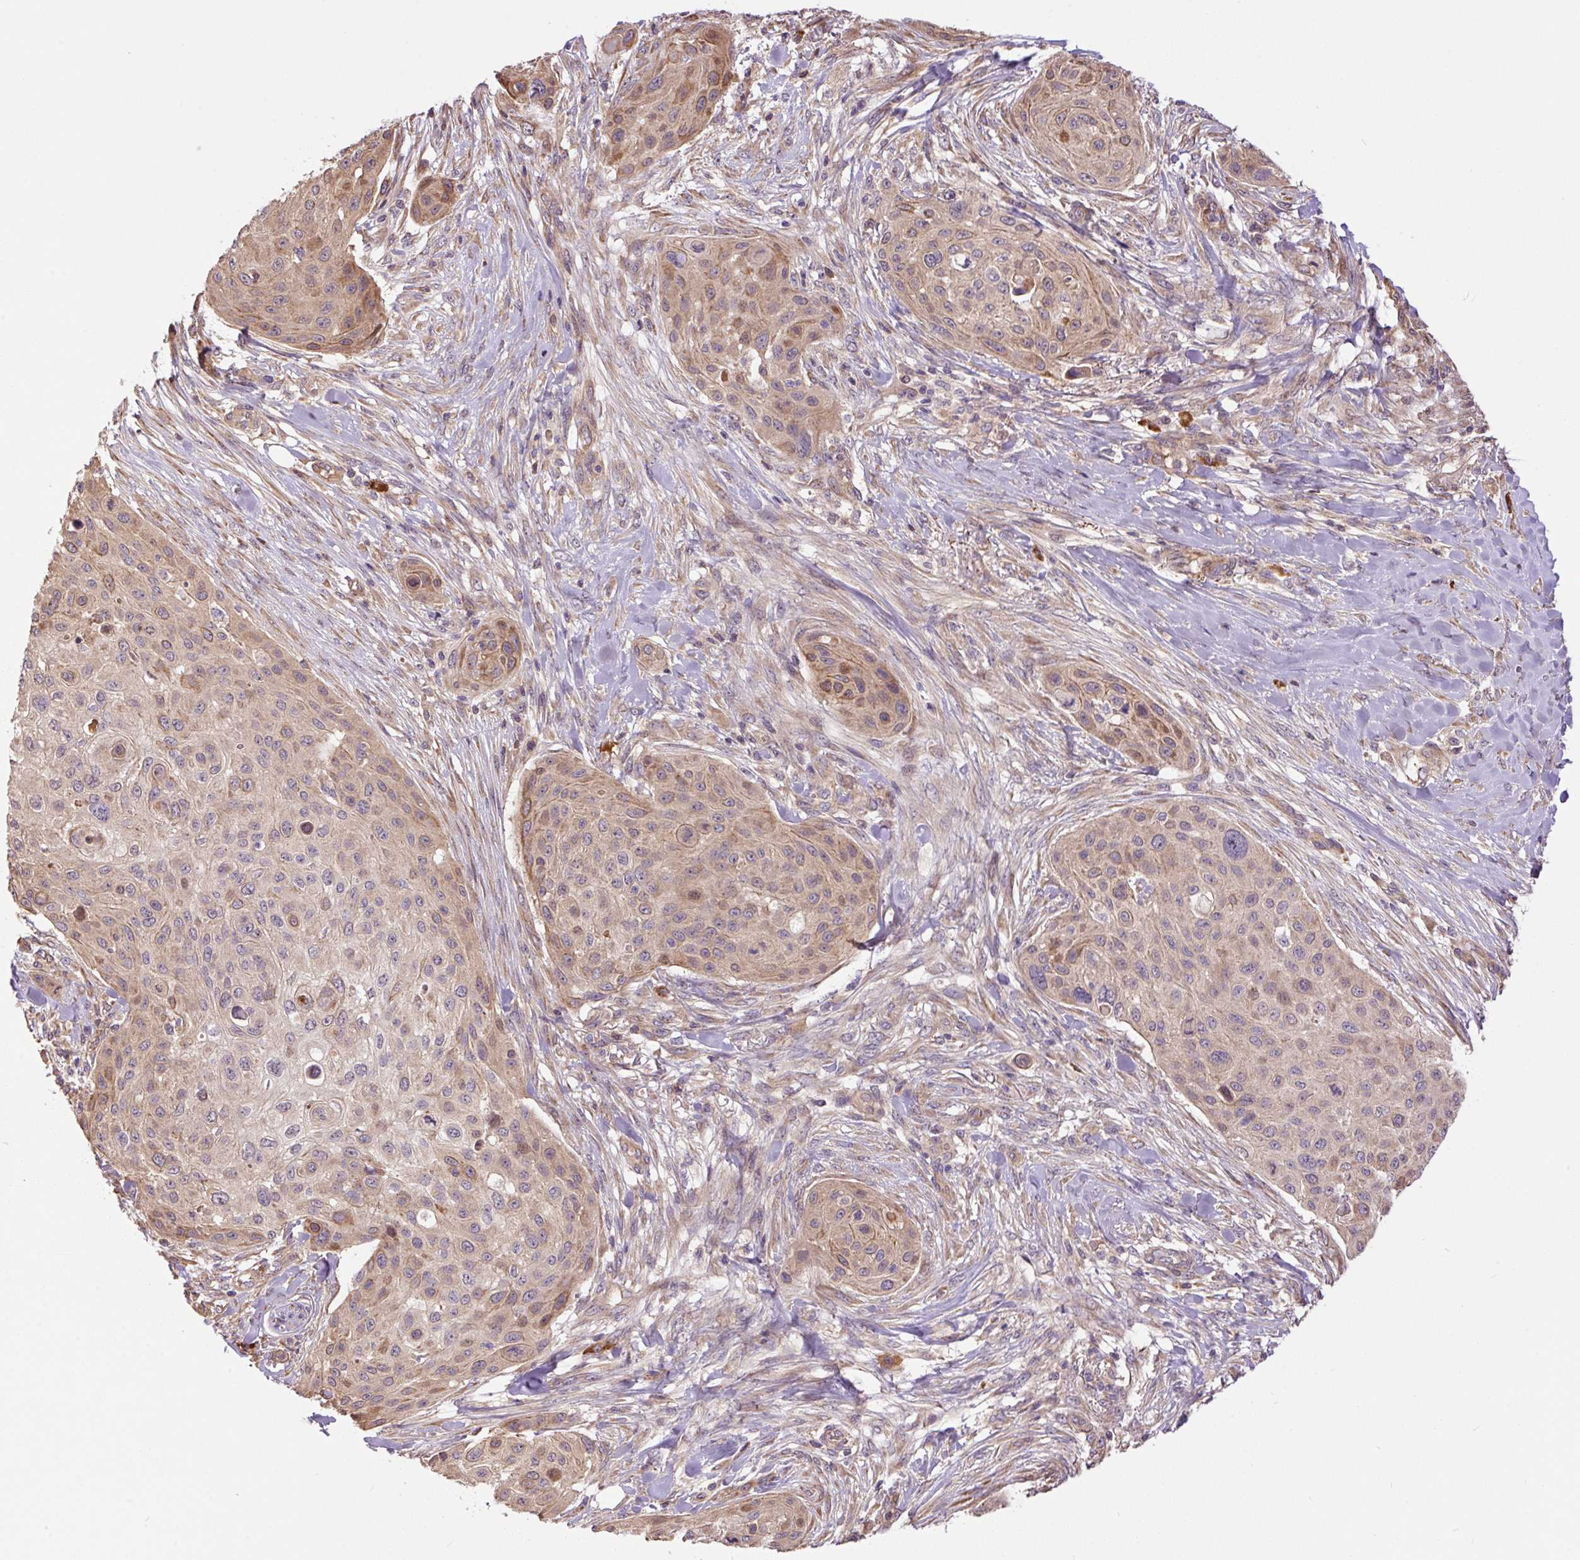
{"staining": {"intensity": "moderate", "quantity": "25%-75%", "location": "cytoplasmic/membranous"}, "tissue": "skin cancer", "cell_type": "Tumor cells", "image_type": "cancer", "snomed": [{"axis": "morphology", "description": "Squamous cell carcinoma, NOS"}, {"axis": "topography", "description": "Skin"}], "caption": "A histopathology image showing moderate cytoplasmic/membranous staining in about 25%-75% of tumor cells in squamous cell carcinoma (skin), as visualized by brown immunohistochemical staining.", "gene": "PPME1", "patient": {"sex": "female", "age": 87}}